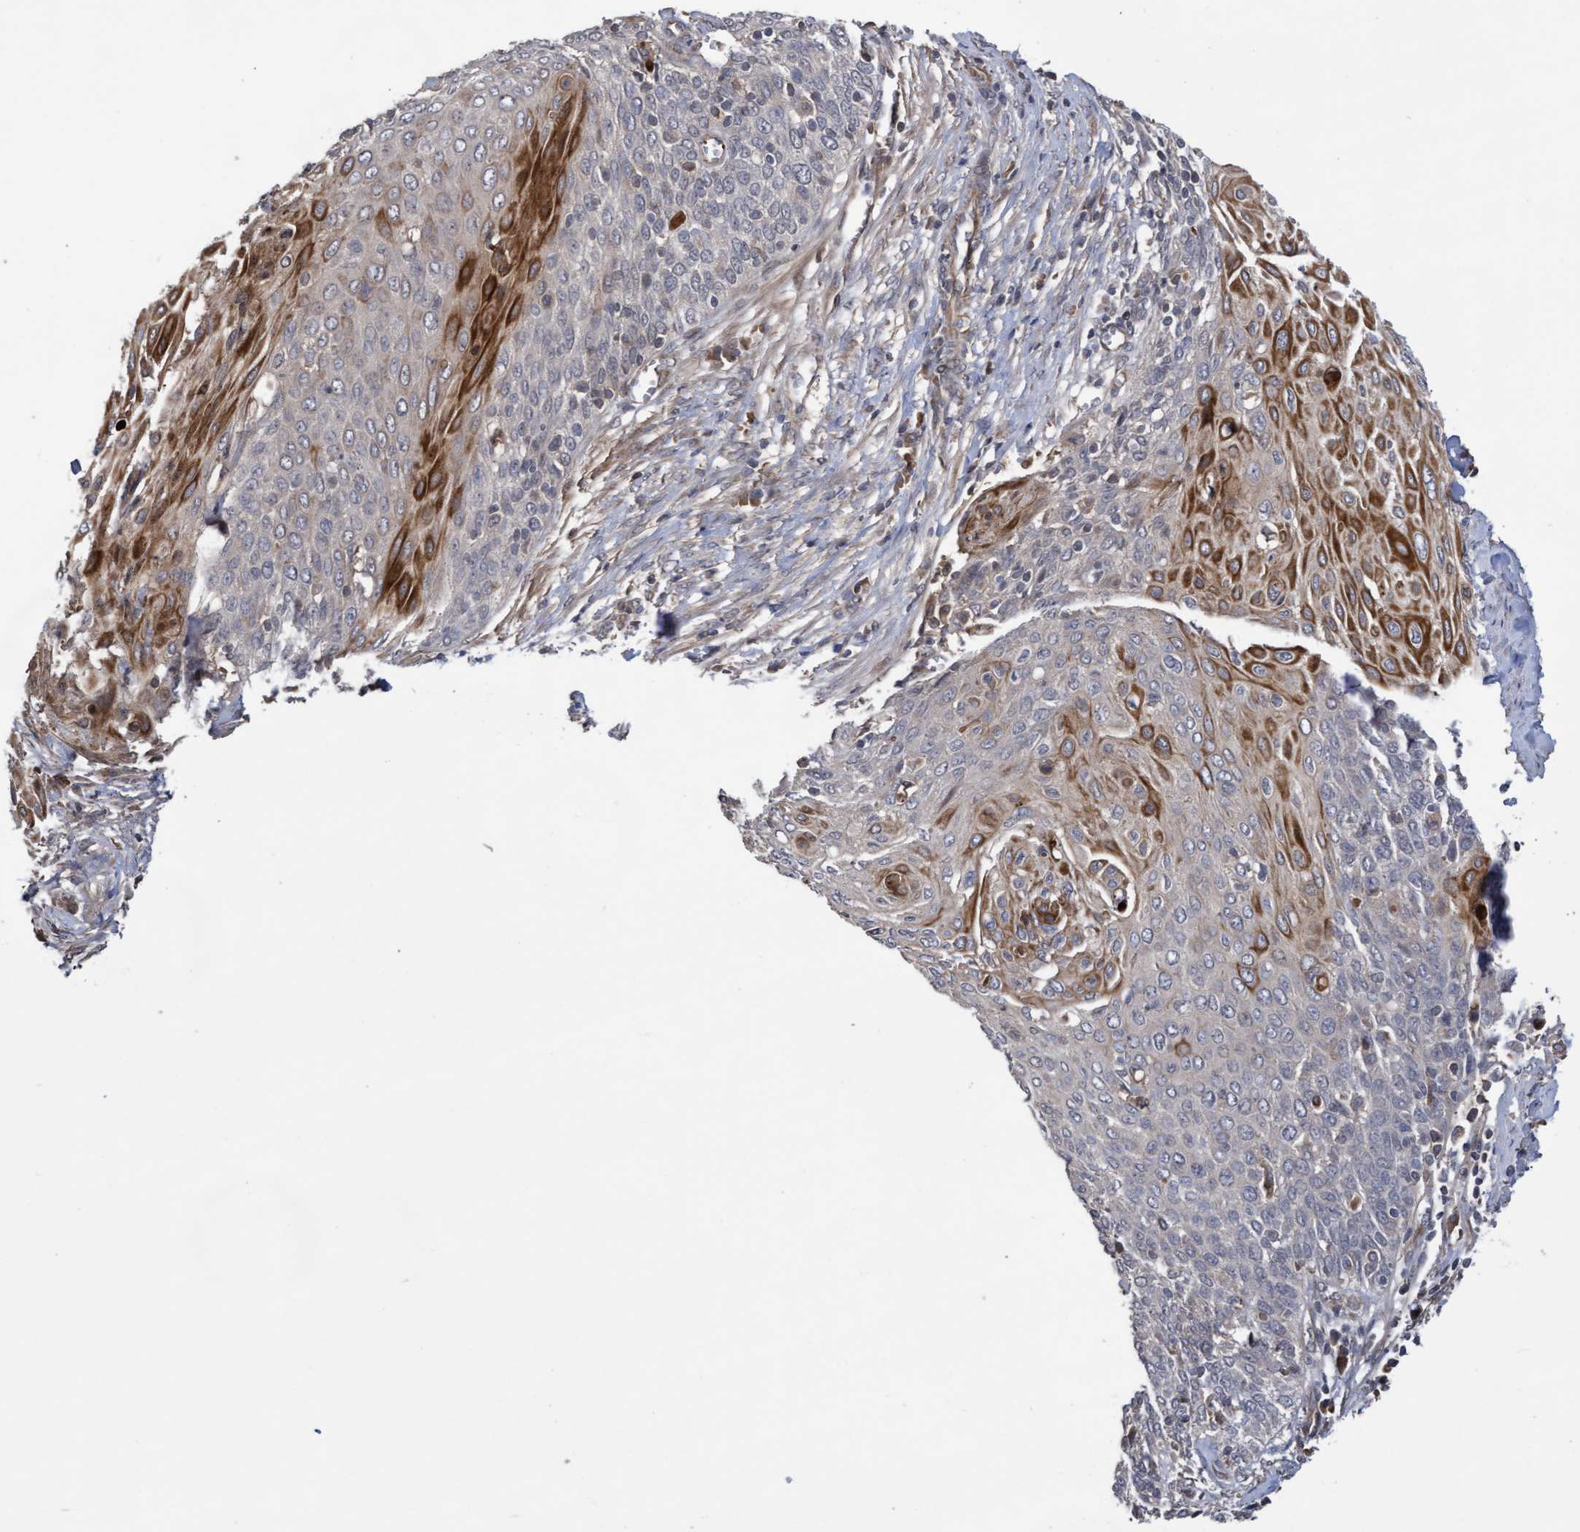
{"staining": {"intensity": "strong", "quantity": "<25%", "location": "cytoplasmic/membranous"}, "tissue": "cervical cancer", "cell_type": "Tumor cells", "image_type": "cancer", "snomed": [{"axis": "morphology", "description": "Squamous cell carcinoma, NOS"}, {"axis": "topography", "description": "Cervix"}], "caption": "This image exhibits IHC staining of cervical cancer, with medium strong cytoplasmic/membranous positivity in about <25% of tumor cells.", "gene": "COBL", "patient": {"sex": "female", "age": 39}}